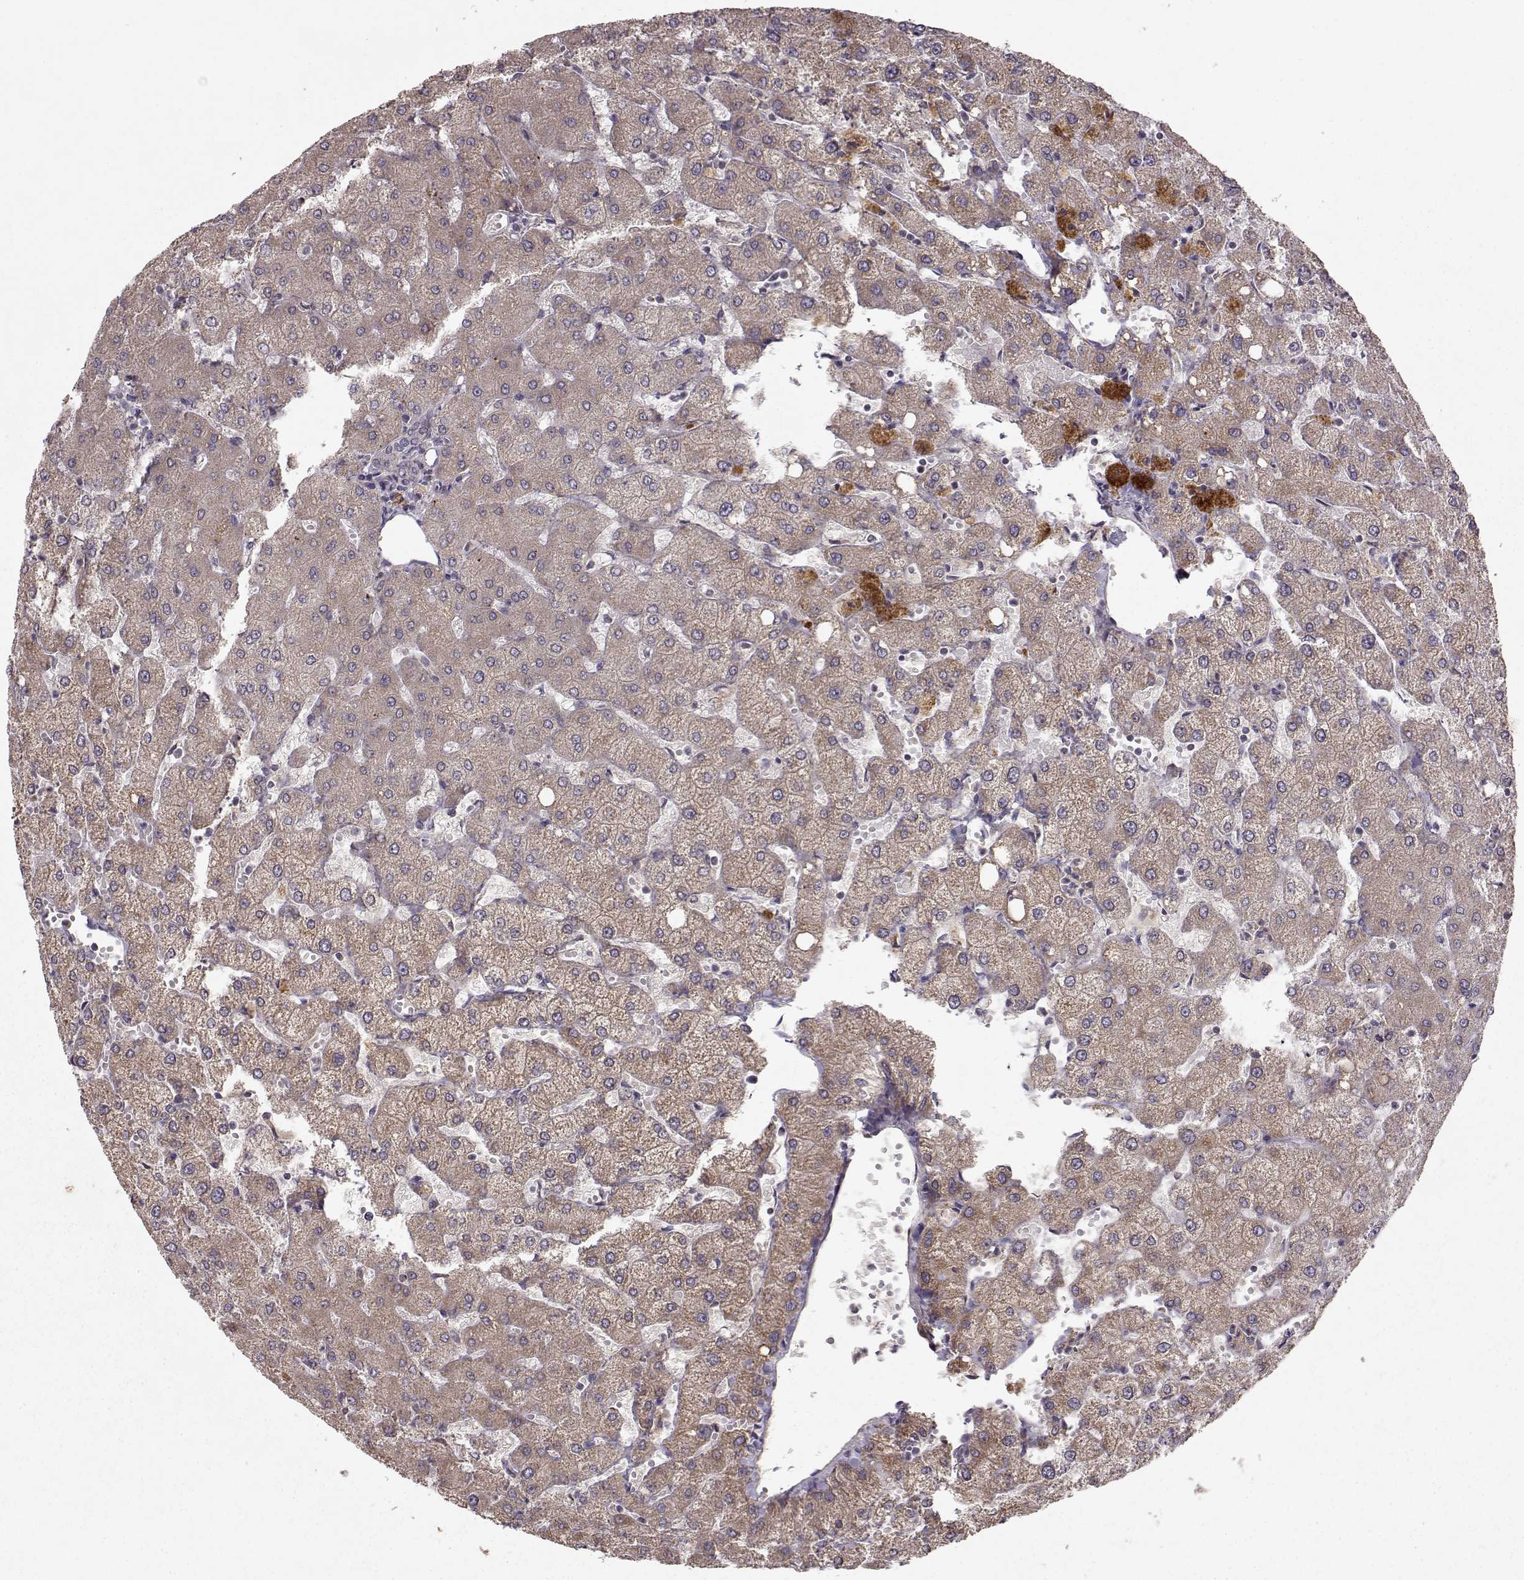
{"staining": {"intensity": "weak", "quantity": ">75%", "location": "cytoplasmic/membranous"}, "tissue": "liver", "cell_type": "Cholangiocytes", "image_type": "normal", "snomed": [{"axis": "morphology", "description": "Normal tissue, NOS"}, {"axis": "topography", "description": "Liver"}], "caption": "The image reveals a brown stain indicating the presence of a protein in the cytoplasmic/membranous of cholangiocytes in liver. Using DAB (brown) and hematoxylin (blue) stains, captured at high magnification using brightfield microscopy.", "gene": "CMTM3", "patient": {"sex": "female", "age": 54}}